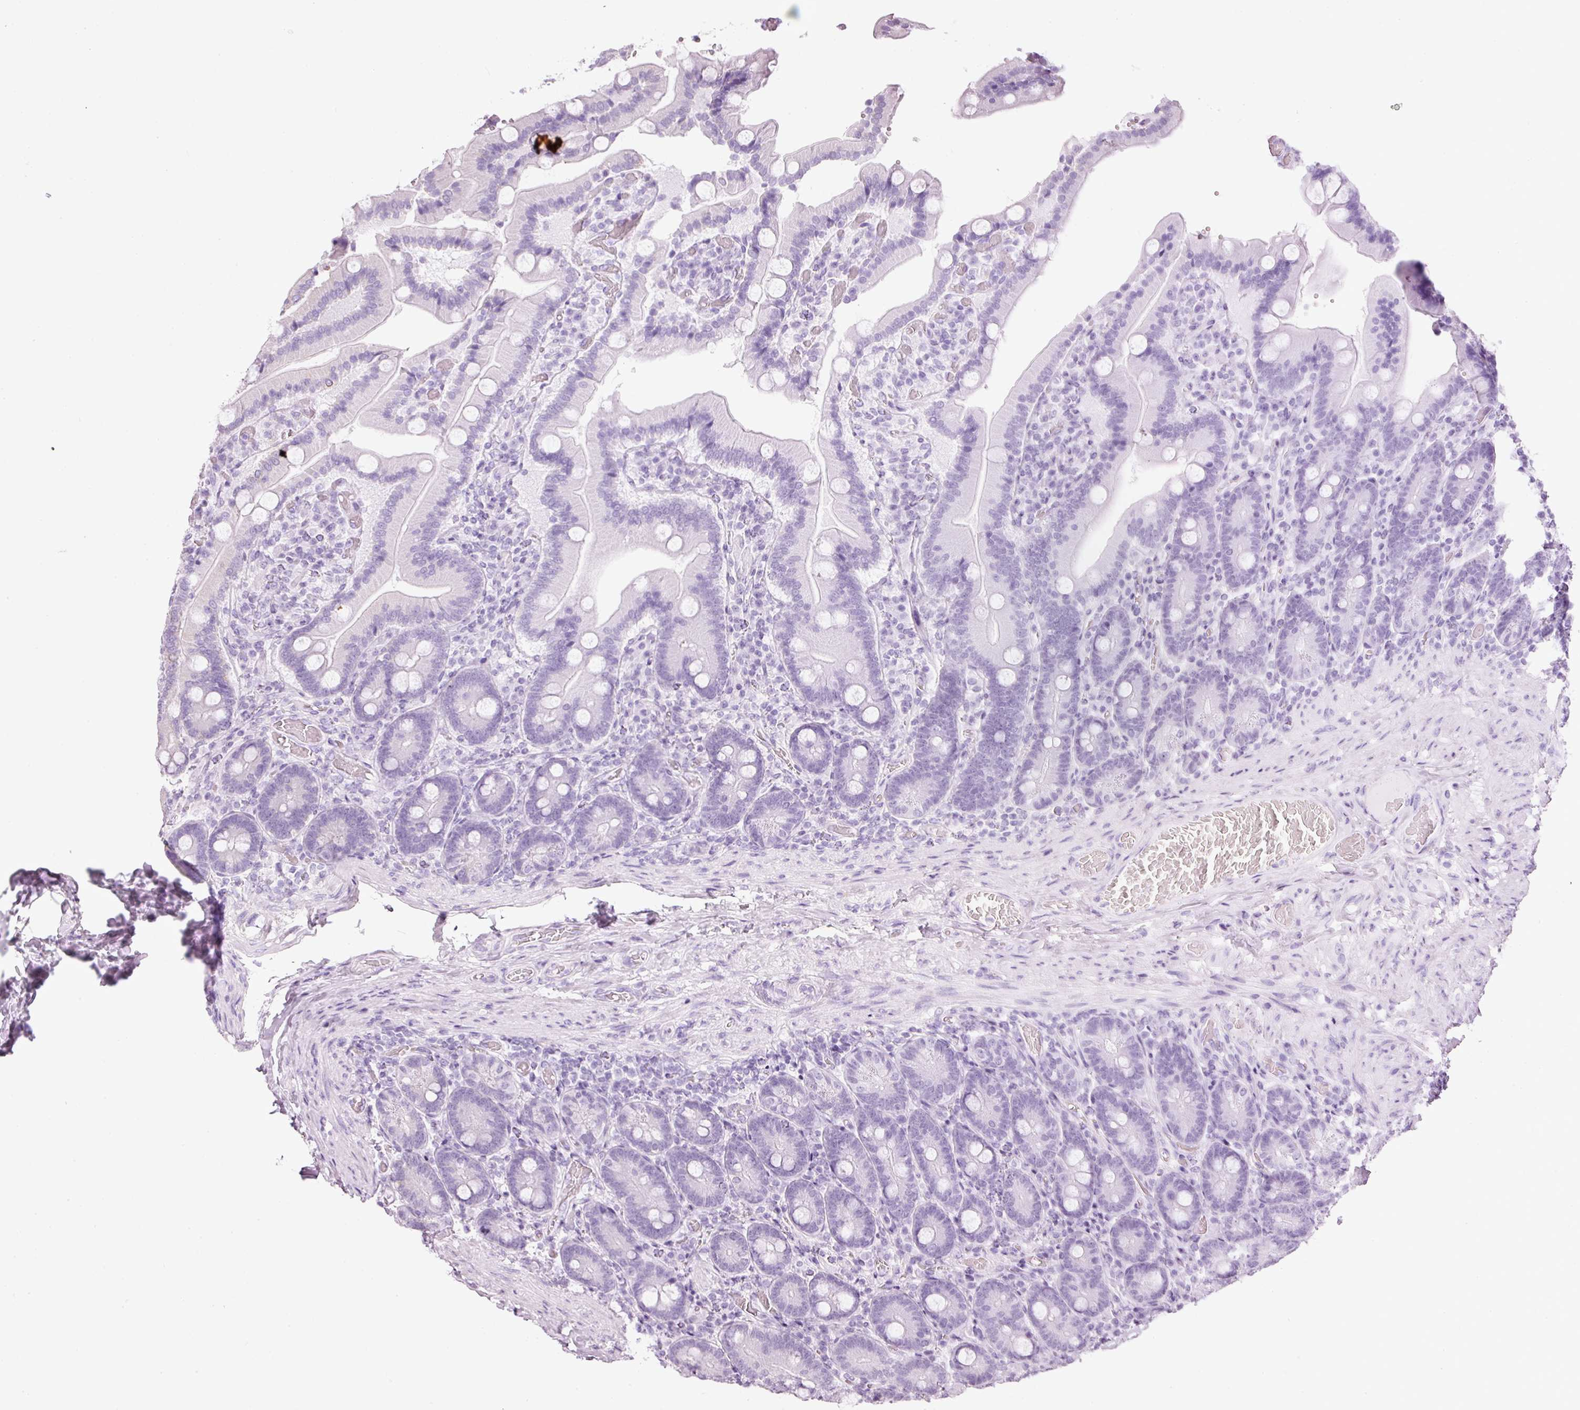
{"staining": {"intensity": "negative", "quantity": "none", "location": "none"}, "tissue": "duodenum", "cell_type": "Glandular cells", "image_type": "normal", "snomed": [{"axis": "morphology", "description": "Normal tissue, NOS"}, {"axis": "topography", "description": "Duodenum"}], "caption": "A high-resolution histopathology image shows IHC staining of benign duodenum, which displays no significant staining in glandular cells. The staining is performed using DAB (3,3'-diaminobenzidine) brown chromogen with nuclei counter-stained in using hematoxylin.", "gene": "CARD16", "patient": {"sex": "female", "age": 62}}